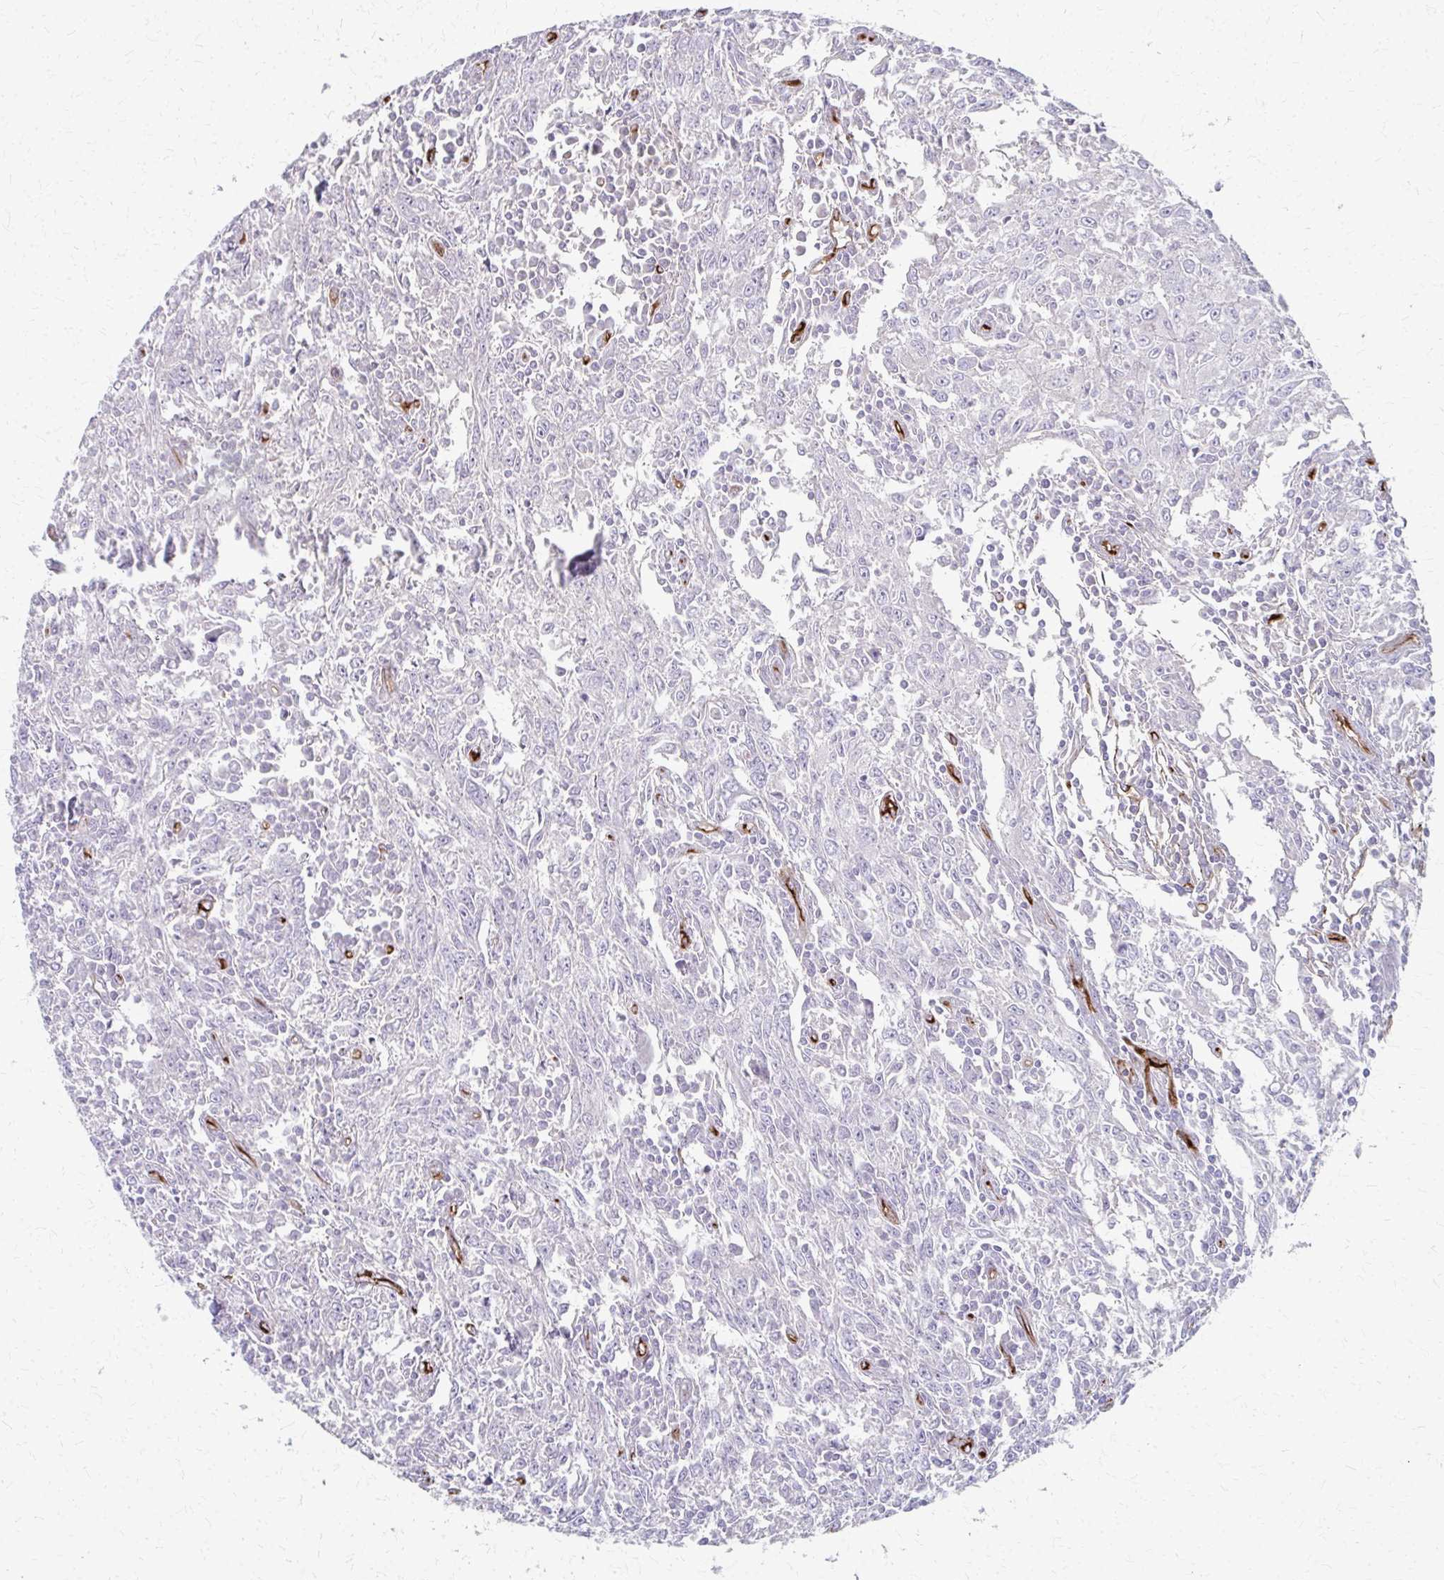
{"staining": {"intensity": "negative", "quantity": "none", "location": "none"}, "tissue": "breast cancer", "cell_type": "Tumor cells", "image_type": "cancer", "snomed": [{"axis": "morphology", "description": "Duct carcinoma"}, {"axis": "topography", "description": "Breast"}], "caption": "This is a photomicrograph of IHC staining of breast cancer (infiltrating ductal carcinoma), which shows no staining in tumor cells.", "gene": "ADIPOQ", "patient": {"sex": "female", "age": 50}}